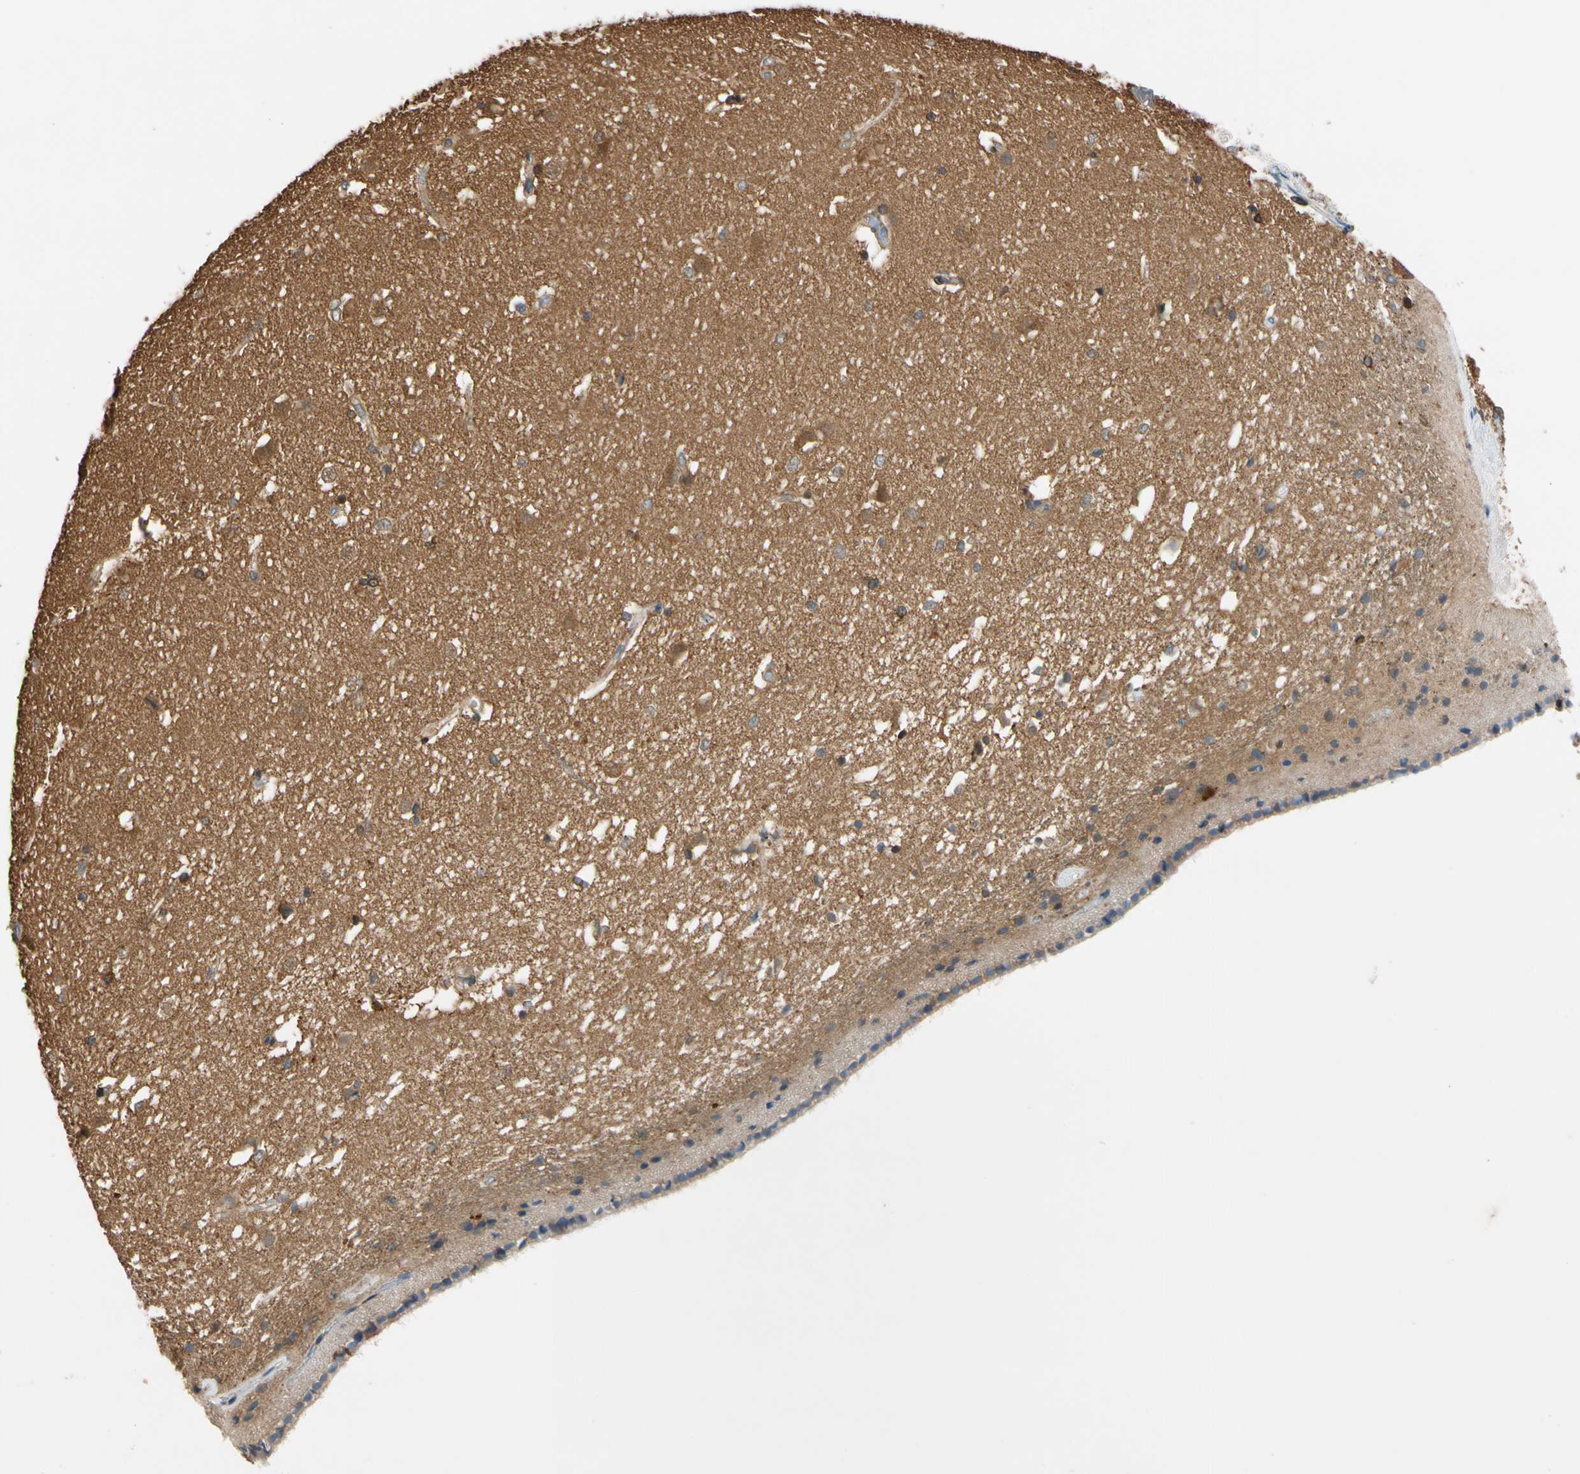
{"staining": {"intensity": "moderate", "quantity": "25%-75%", "location": "cytoplasmic/membranous"}, "tissue": "caudate", "cell_type": "Glial cells", "image_type": "normal", "snomed": [{"axis": "morphology", "description": "Normal tissue, NOS"}, {"axis": "topography", "description": "Lateral ventricle wall"}], "caption": "Protein expression analysis of normal caudate displays moderate cytoplasmic/membranous staining in approximately 25%-75% of glial cells. The staining was performed using DAB, with brown indicating positive protein expression. Nuclei are stained blue with hematoxylin.", "gene": "ENTREP3", "patient": {"sex": "female", "age": 19}}